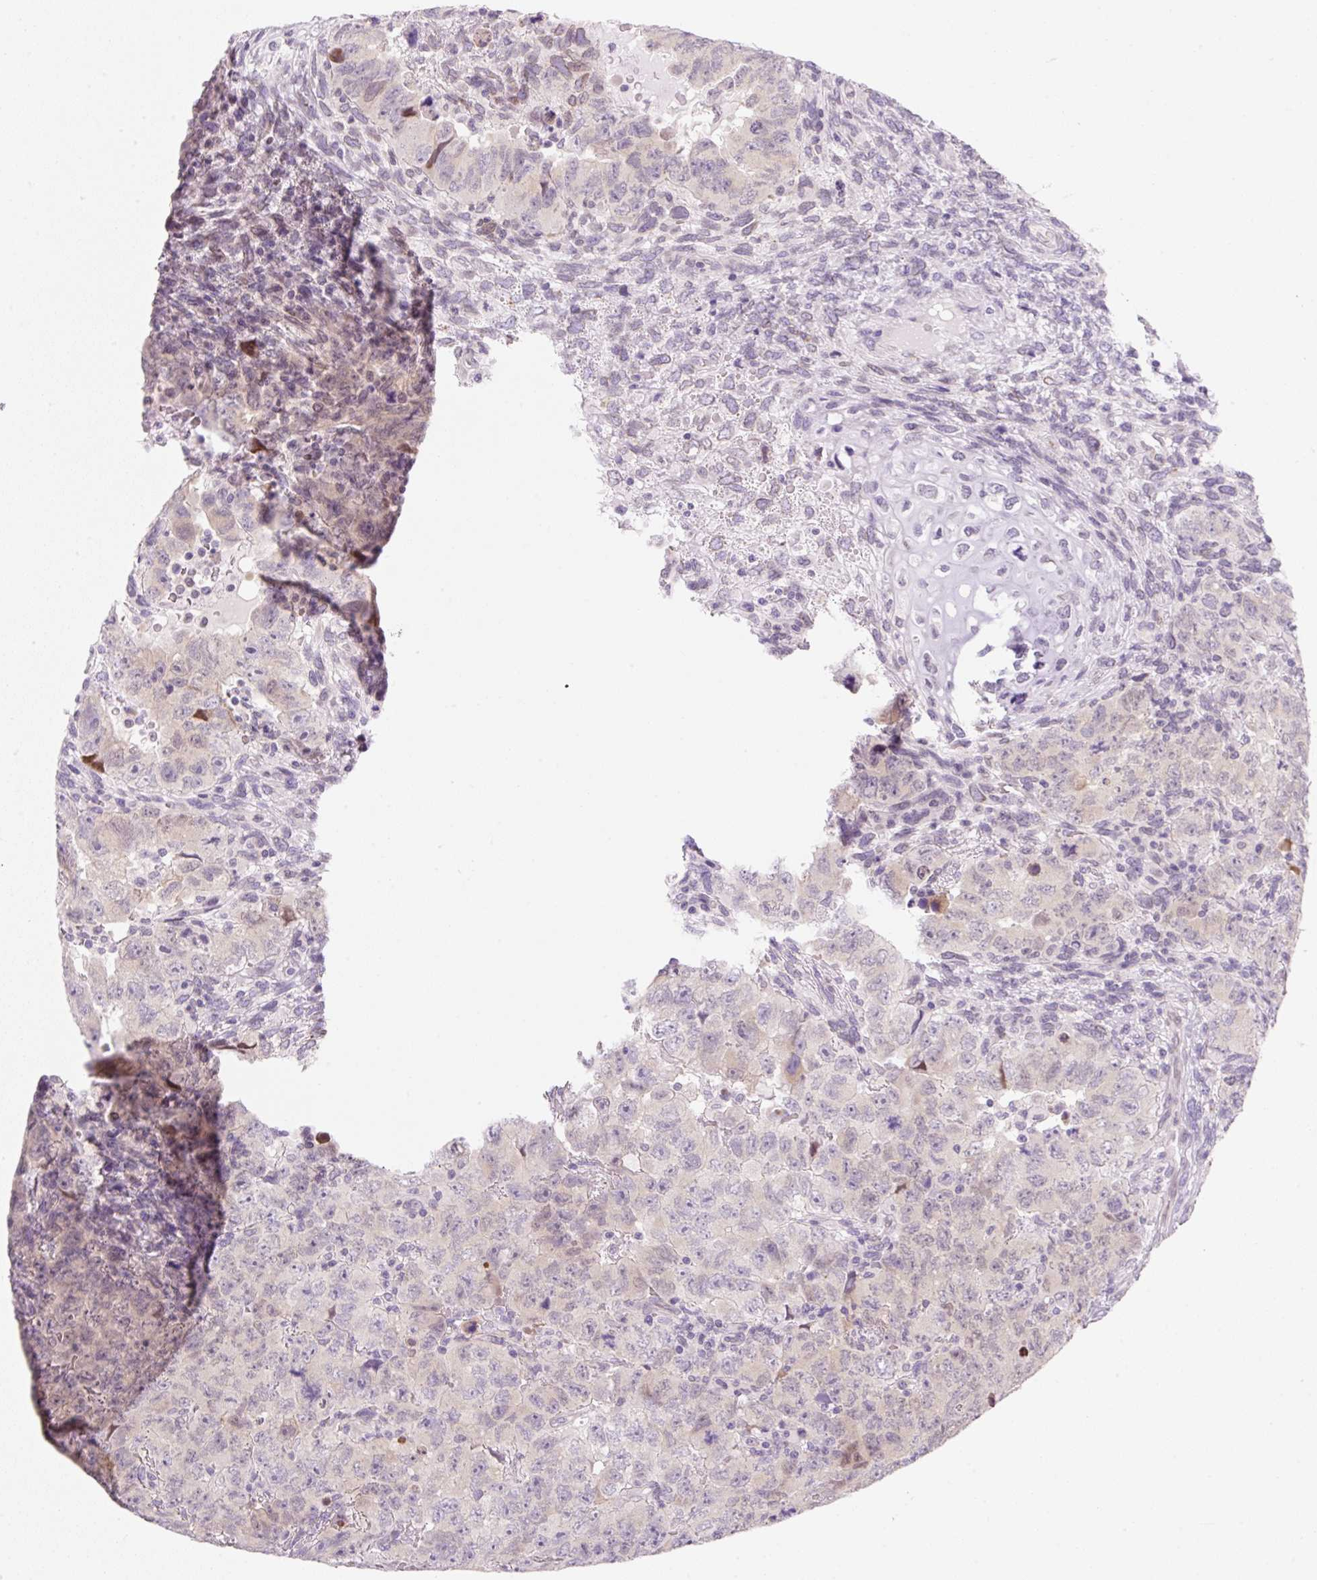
{"staining": {"intensity": "weak", "quantity": "<25%", "location": "nuclear"}, "tissue": "testis cancer", "cell_type": "Tumor cells", "image_type": "cancer", "snomed": [{"axis": "morphology", "description": "Carcinoma, Embryonal, NOS"}, {"axis": "topography", "description": "Testis"}], "caption": "Human embryonal carcinoma (testis) stained for a protein using IHC shows no expression in tumor cells.", "gene": "SYNE3", "patient": {"sex": "male", "age": 24}}